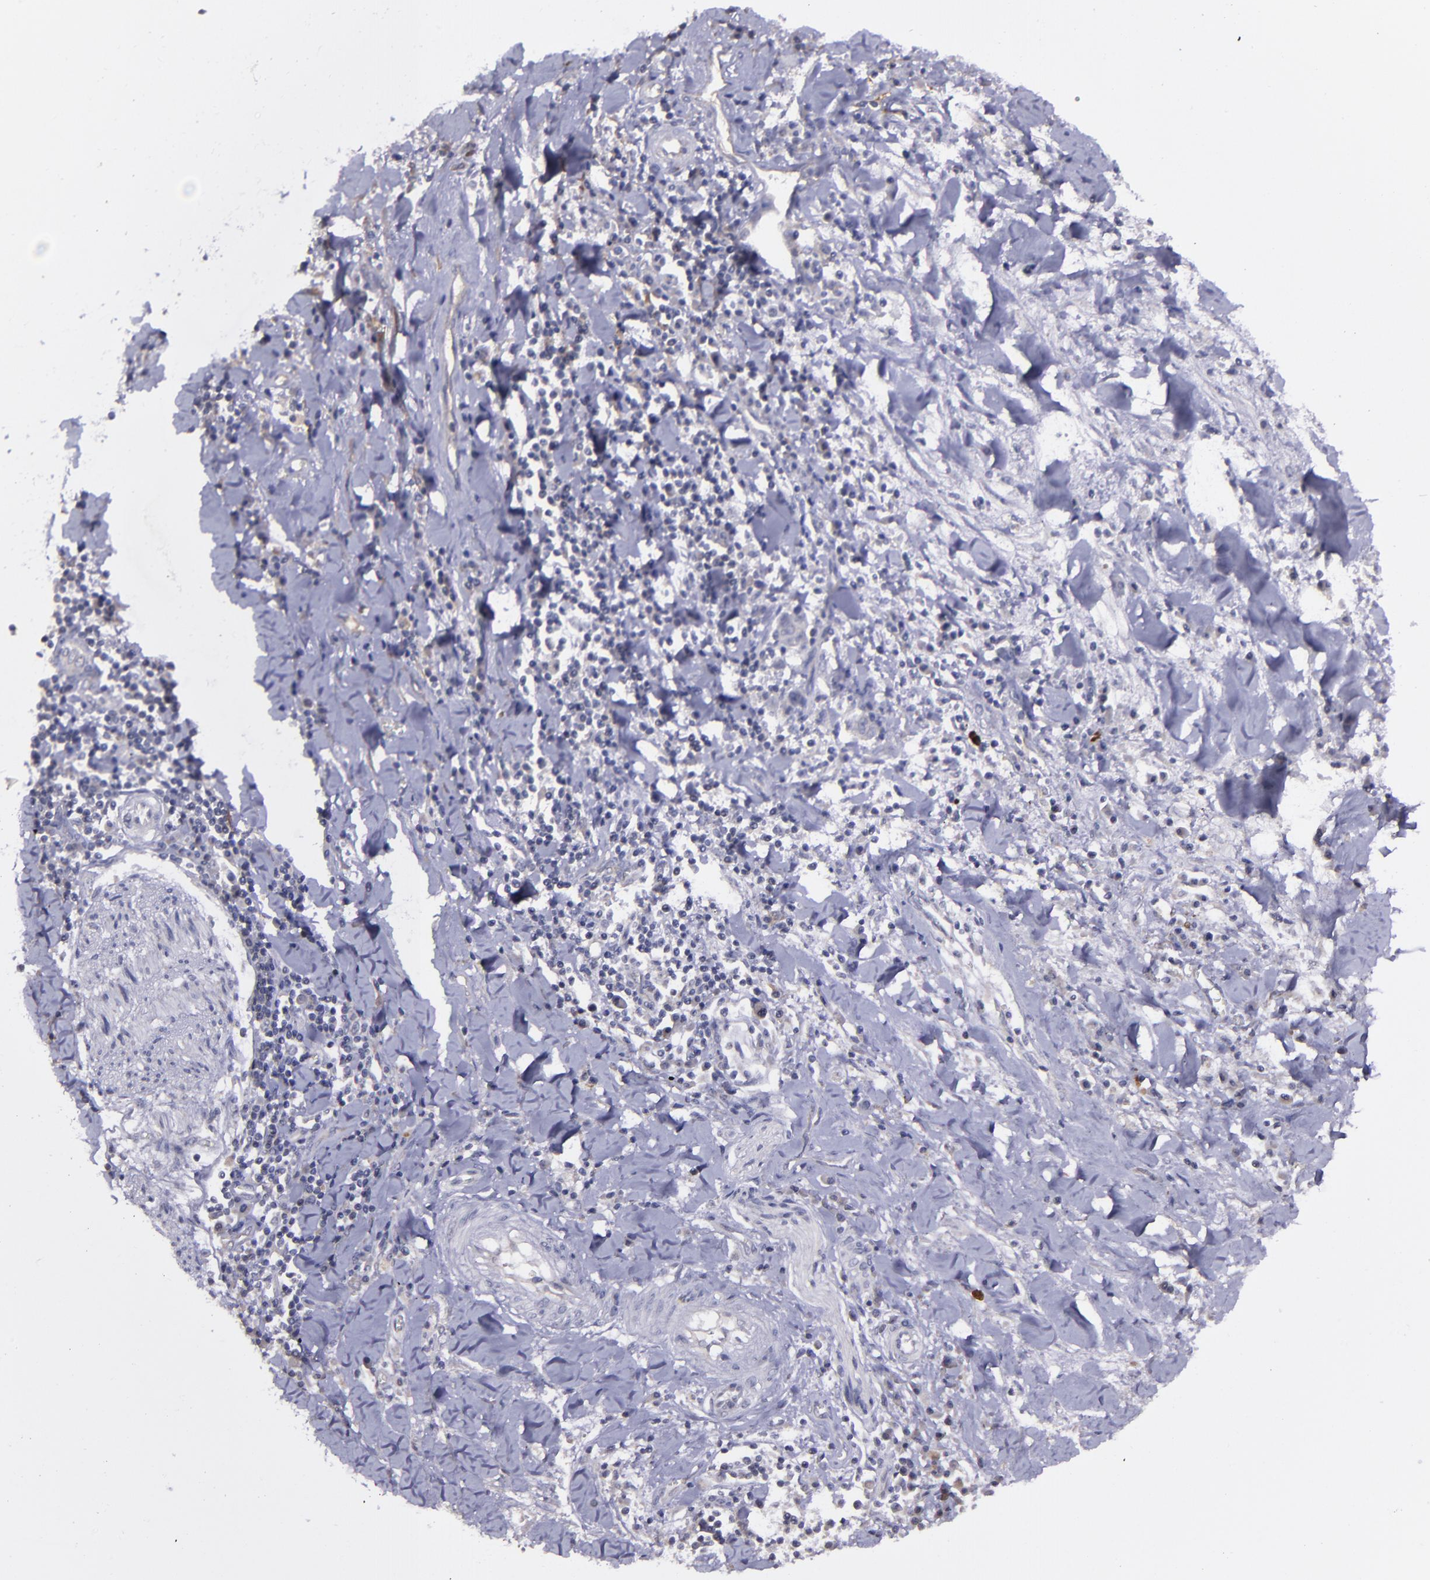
{"staining": {"intensity": "weak", "quantity": "25%-75%", "location": "cytoplasmic/membranous"}, "tissue": "liver cancer", "cell_type": "Tumor cells", "image_type": "cancer", "snomed": [{"axis": "morphology", "description": "Cholangiocarcinoma"}, {"axis": "topography", "description": "Liver"}], "caption": "IHC (DAB) staining of cholangiocarcinoma (liver) displays weak cytoplasmic/membranous protein staining in approximately 25%-75% of tumor cells.", "gene": "MASP1", "patient": {"sex": "male", "age": 57}}